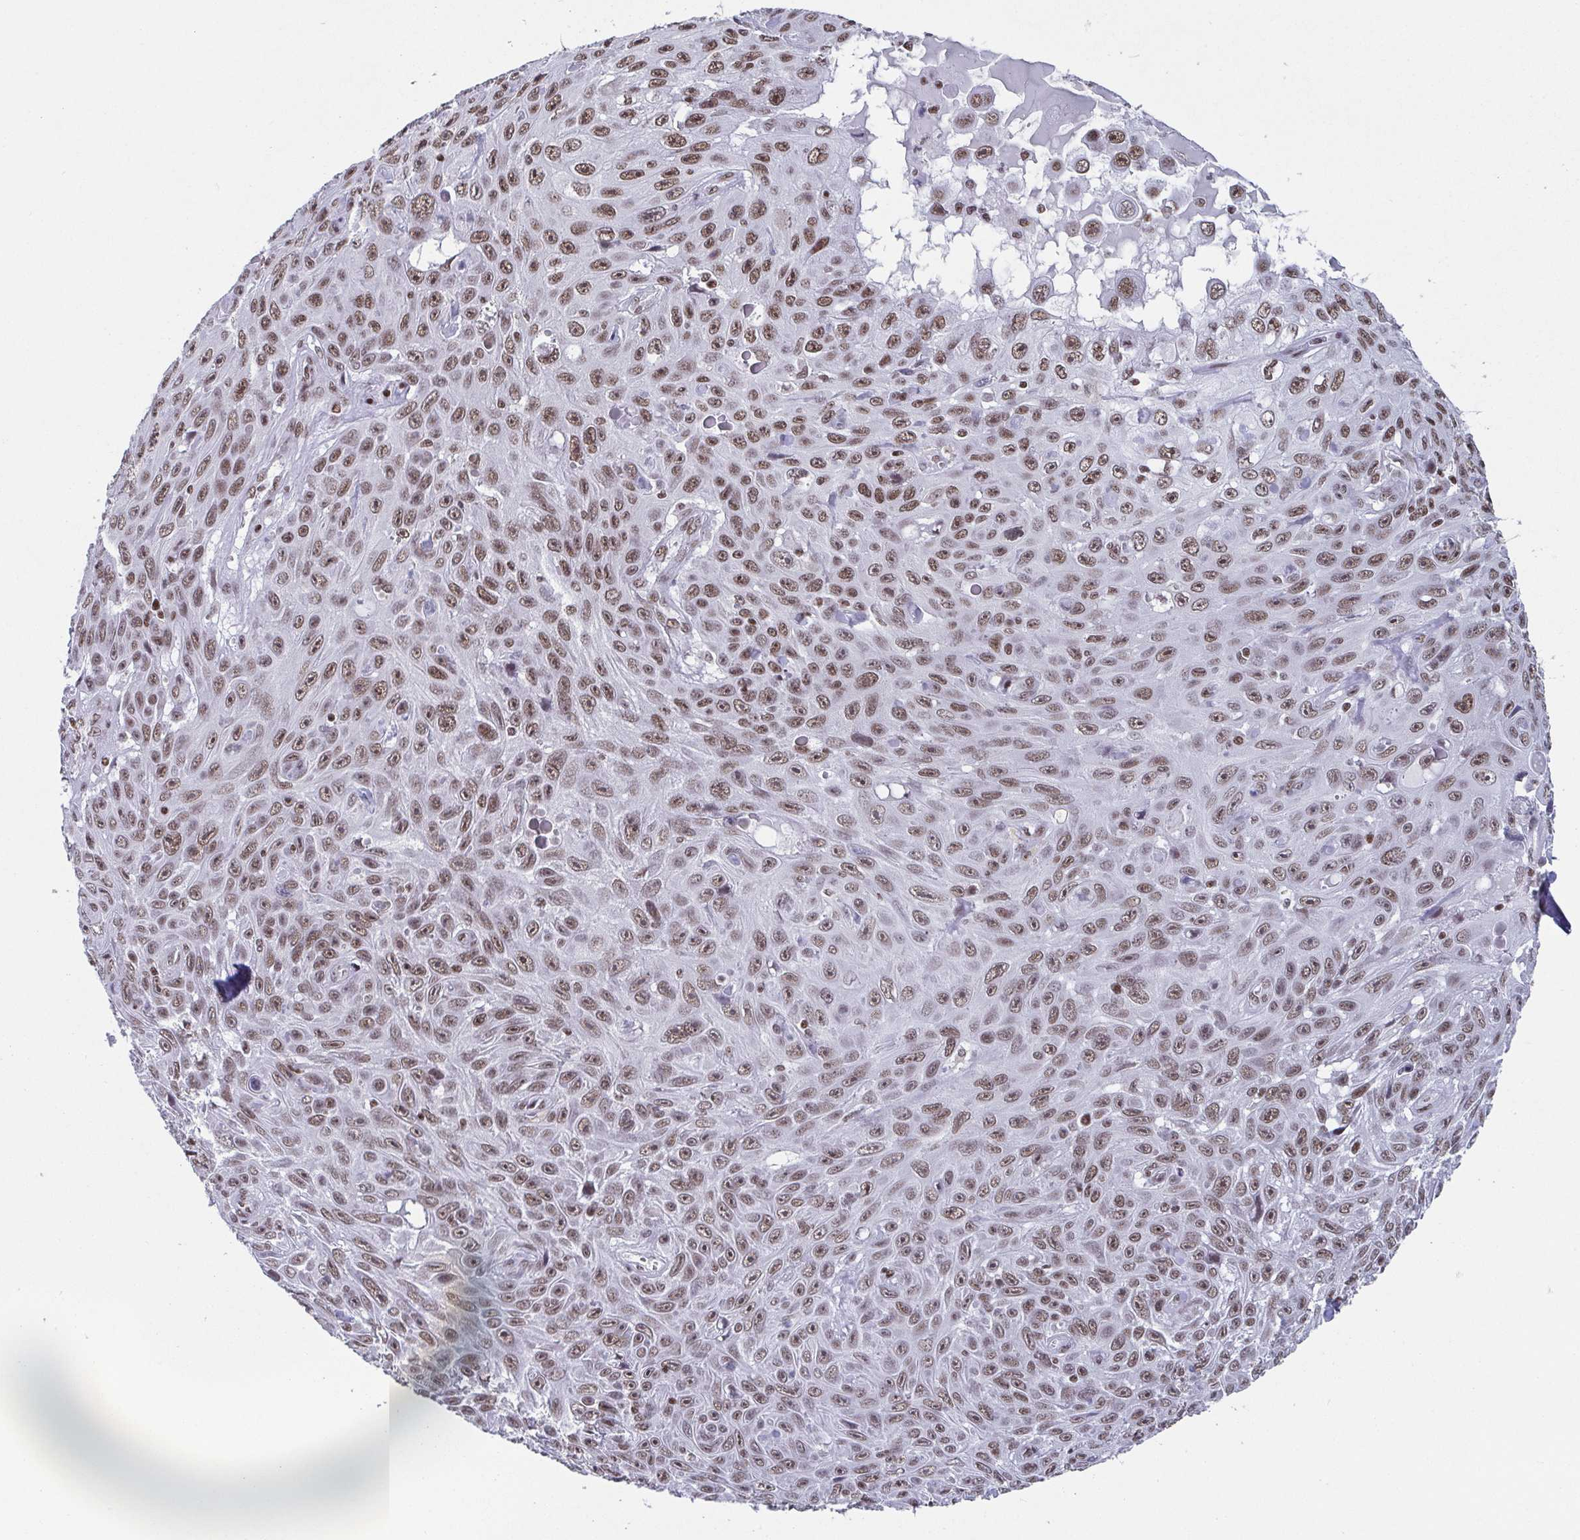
{"staining": {"intensity": "moderate", "quantity": ">75%", "location": "nuclear"}, "tissue": "skin cancer", "cell_type": "Tumor cells", "image_type": "cancer", "snomed": [{"axis": "morphology", "description": "Squamous cell carcinoma, NOS"}, {"axis": "topography", "description": "Skin"}], "caption": "Skin cancer stained with DAB immunohistochemistry exhibits medium levels of moderate nuclear expression in about >75% of tumor cells. The protein of interest is shown in brown color, while the nuclei are stained blue.", "gene": "CTCF", "patient": {"sex": "male", "age": 82}}